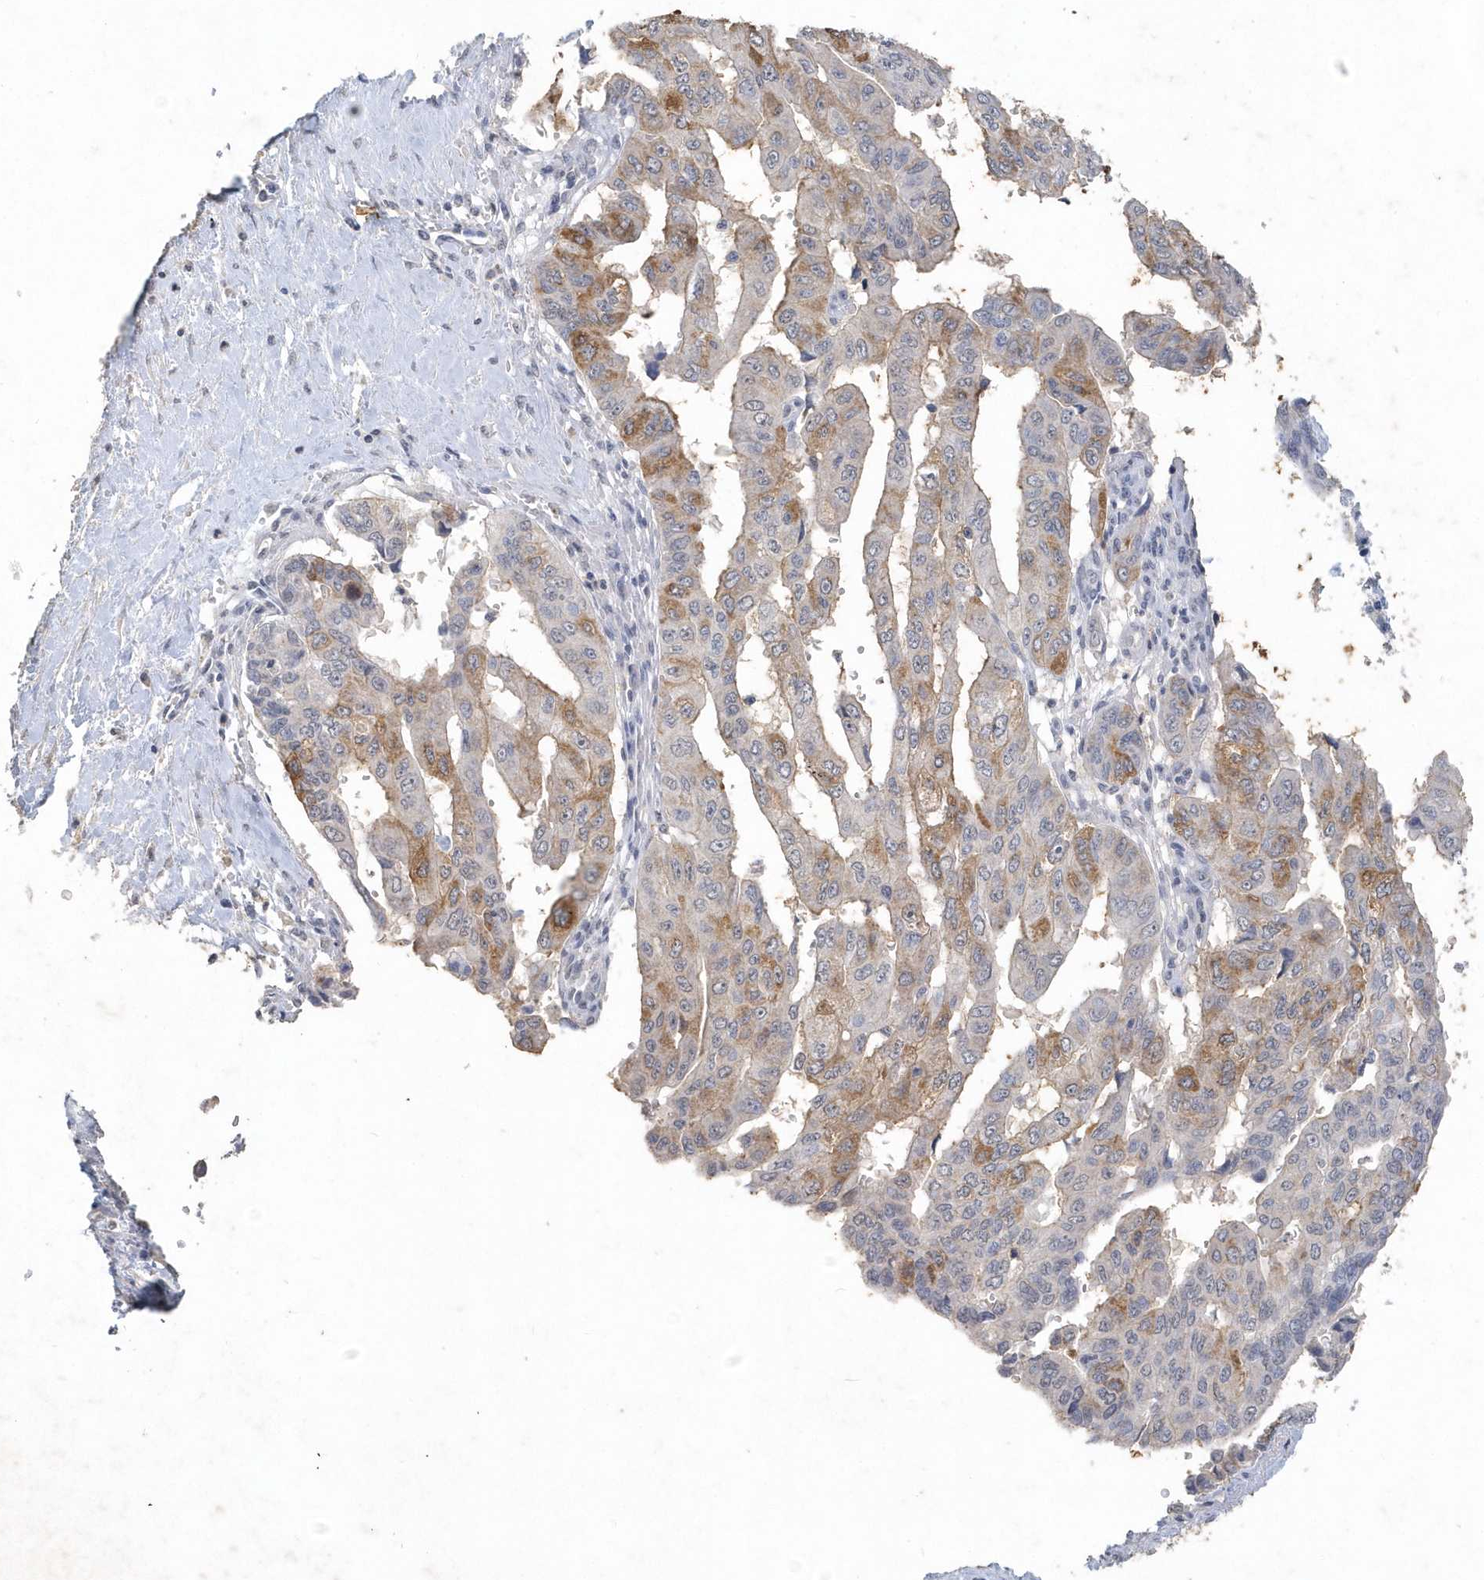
{"staining": {"intensity": "moderate", "quantity": "25%-75%", "location": "cytoplasmic/membranous"}, "tissue": "pancreatic cancer", "cell_type": "Tumor cells", "image_type": "cancer", "snomed": [{"axis": "morphology", "description": "Adenocarcinoma, NOS"}, {"axis": "topography", "description": "Pancreas"}], "caption": "Tumor cells demonstrate medium levels of moderate cytoplasmic/membranous staining in about 25%-75% of cells in pancreatic cancer.", "gene": "PDCD1", "patient": {"sex": "male", "age": 51}}